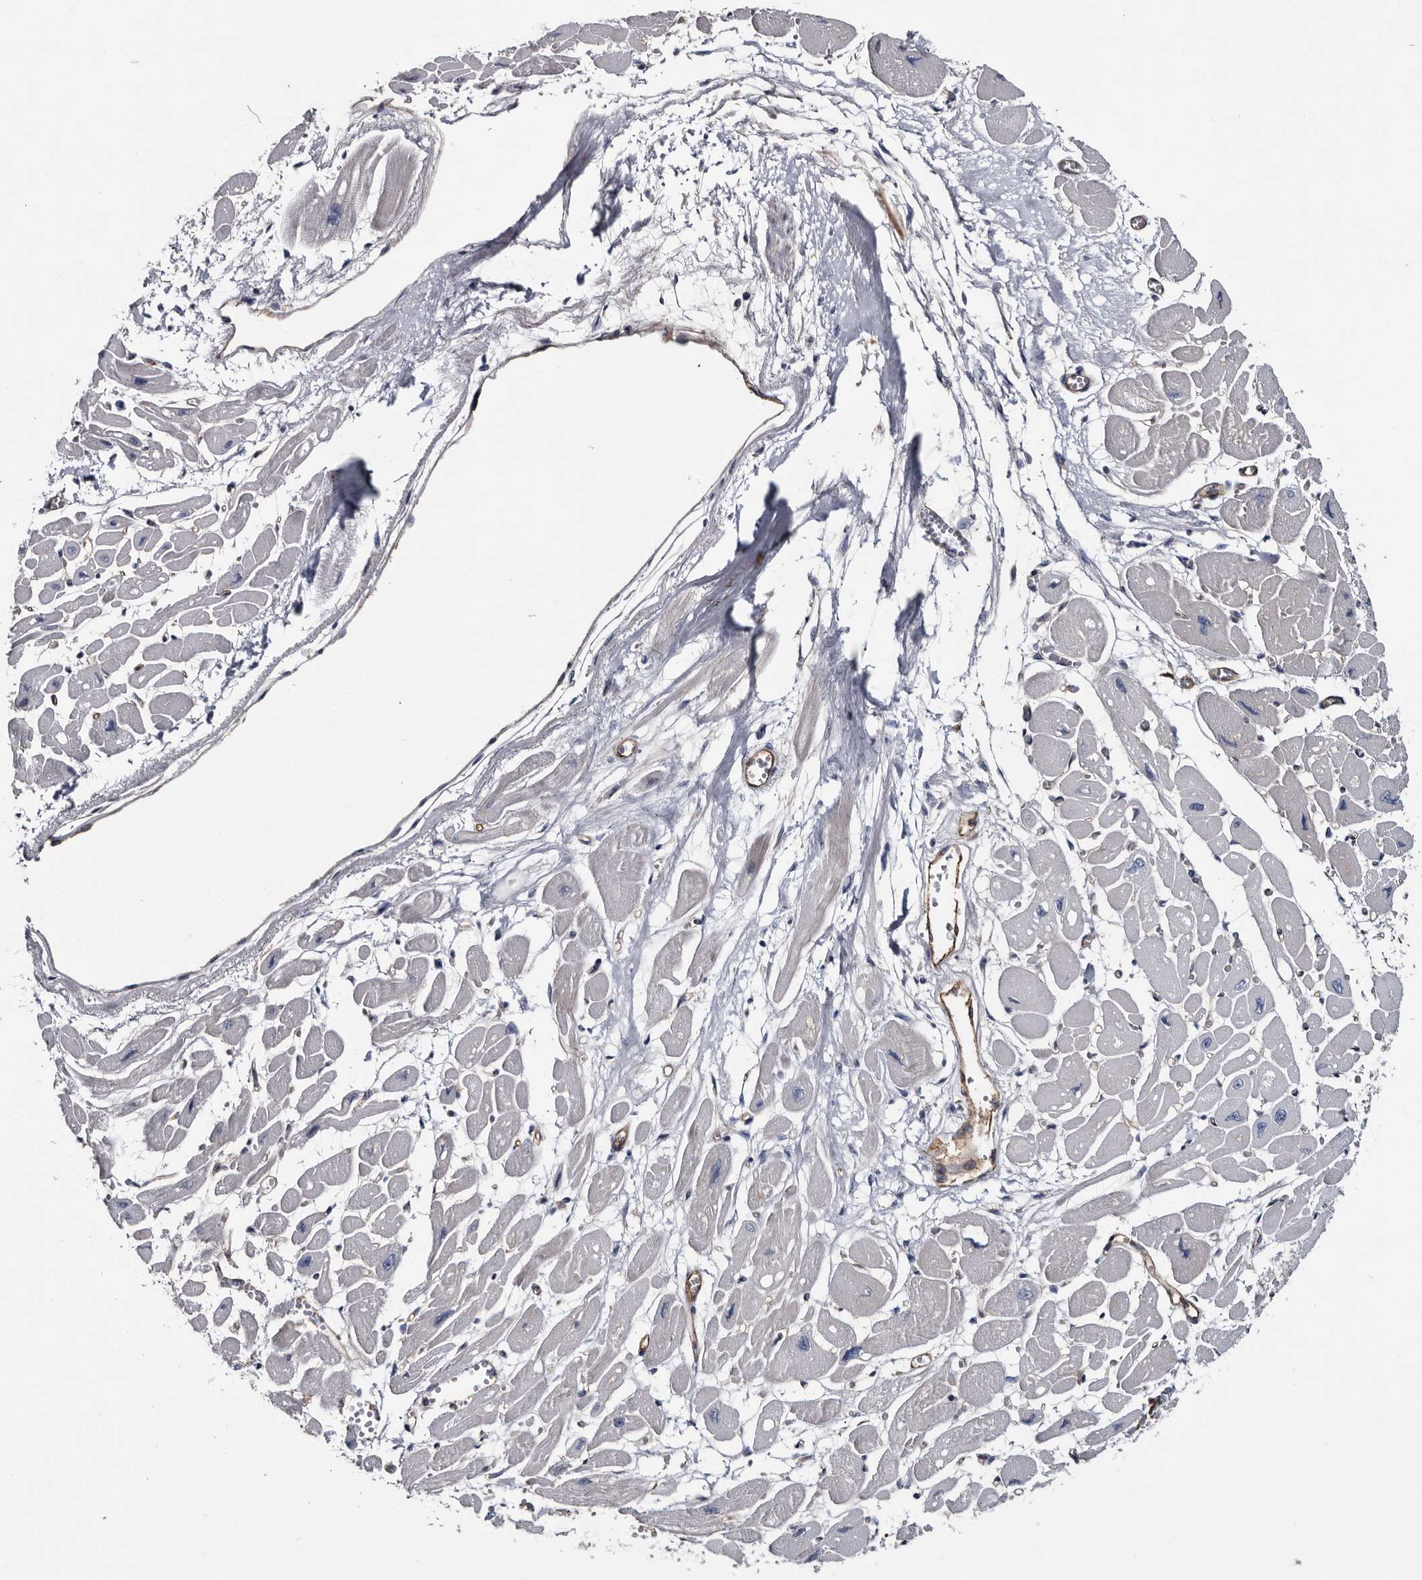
{"staining": {"intensity": "negative", "quantity": "none", "location": "none"}, "tissue": "heart muscle", "cell_type": "Cardiomyocytes", "image_type": "normal", "snomed": [{"axis": "morphology", "description": "Normal tissue, NOS"}, {"axis": "topography", "description": "Heart"}], "caption": "Immunohistochemistry (IHC) of benign heart muscle shows no staining in cardiomyocytes. Nuclei are stained in blue.", "gene": "TSPAN17", "patient": {"sex": "female", "age": 54}}